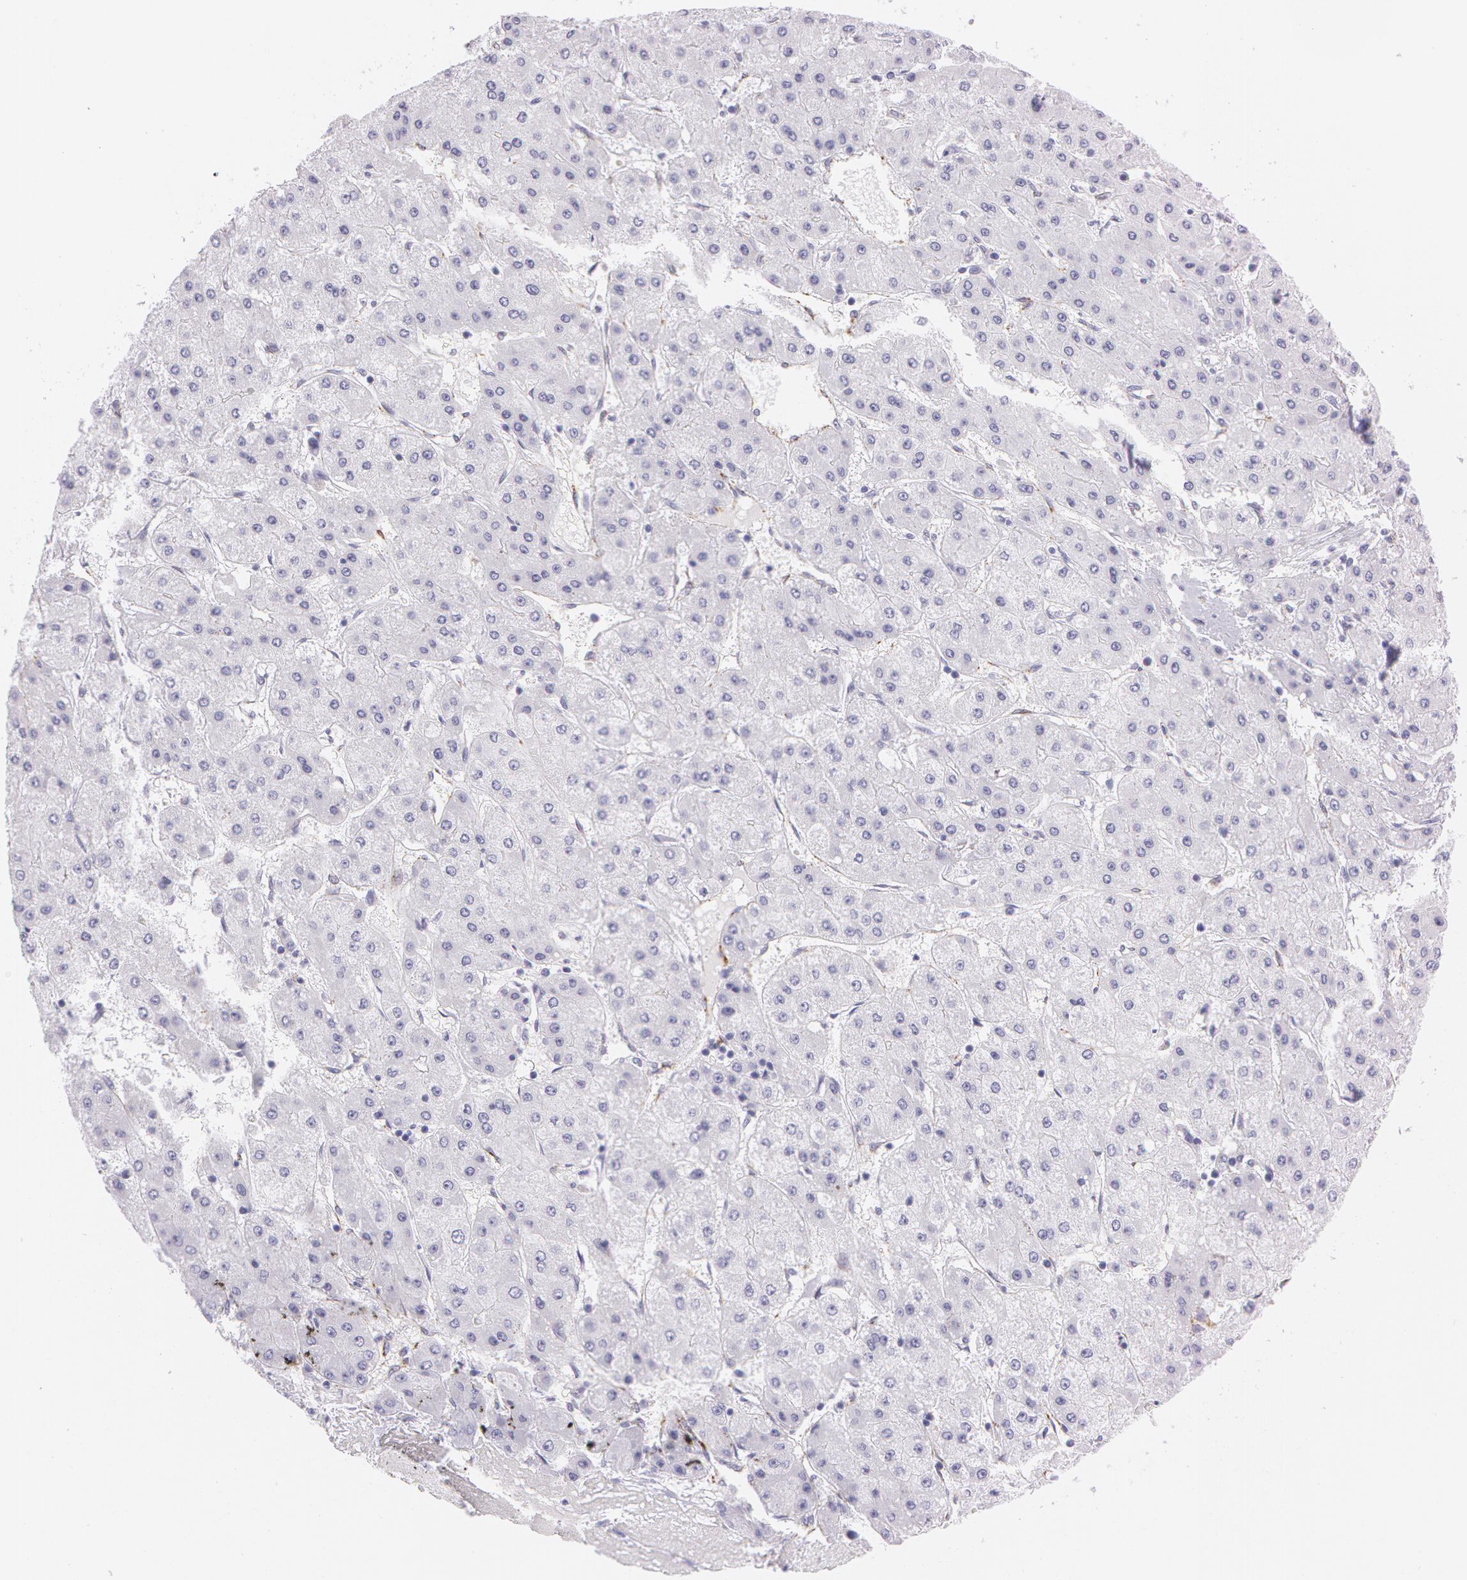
{"staining": {"intensity": "negative", "quantity": "none", "location": "none"}, "tissue": "liver cancer", "cell_type": "Tumor cells", "image_type": "cancer", "snomed": [{"axis": "morphology", "description": "Carcinoma, Hepatocellular, NOS"}, {"axis": "topography", "description": "Liver"}], "caption": "Photomicrograph shows no protein positivity in tumor cells of liver cancer tissue. The staining is performed using DAB brown chromogen with nuclei counter-stained in using hematoxylin.", "gene": "SNCG", "patient": {"sex": "female", "age": 52}}